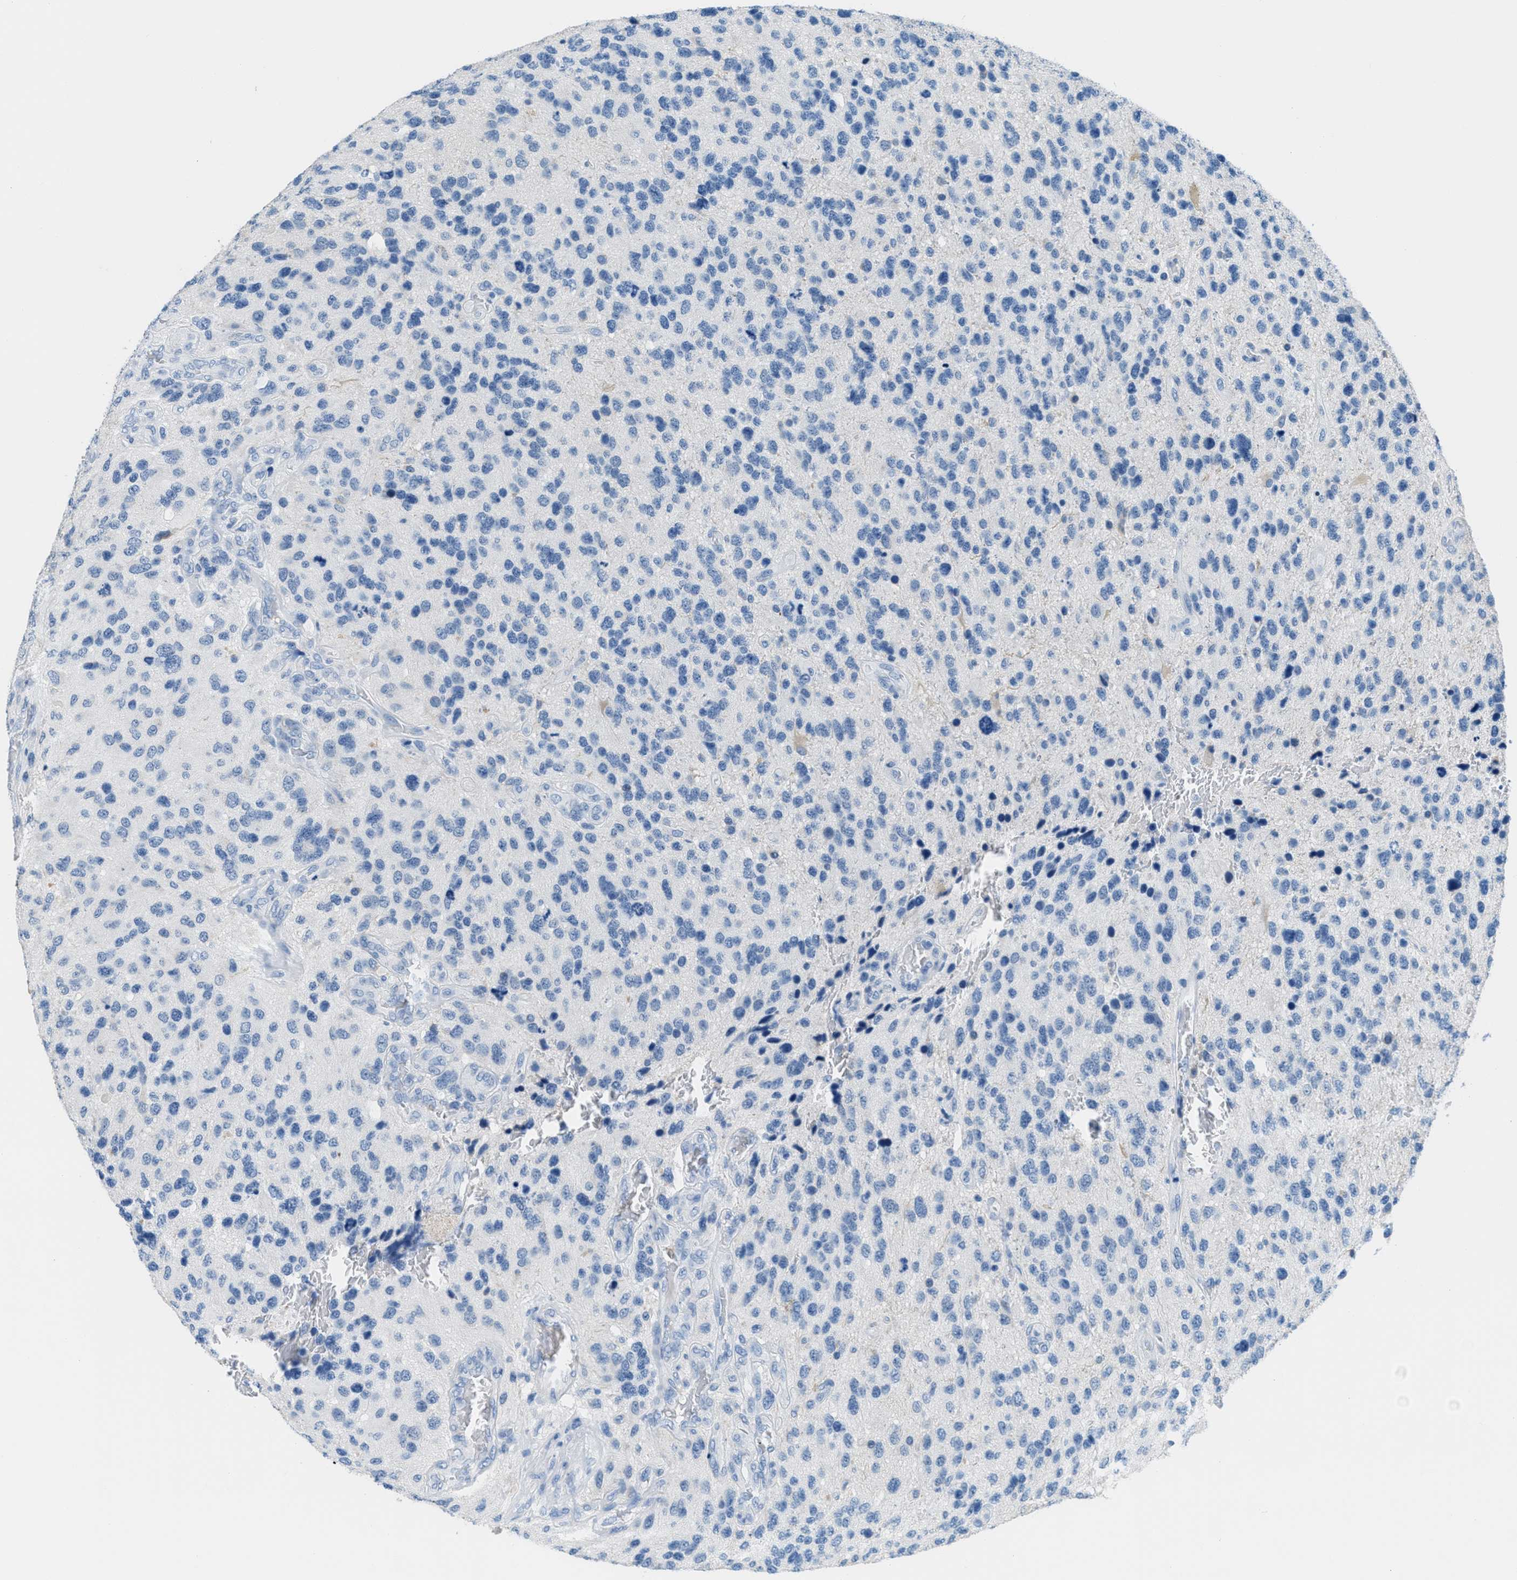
{"staining": {"intensity": "negative", "quantity": "none", "location": "none"}, "tissue": "glioma", "cell_type": "Tumor cells", "image_type": "cancer", "snomed": [{"axis": "morphology", "description": "Glioma, malignant, High grade"}, {"axis": "topography", "description": "Brain"}], "caption": "There is no significant staining in tumor cells of malignant glioma (high-grade).", "gene": "MGARP", "patient": {"sex": "female", "age": 58}}